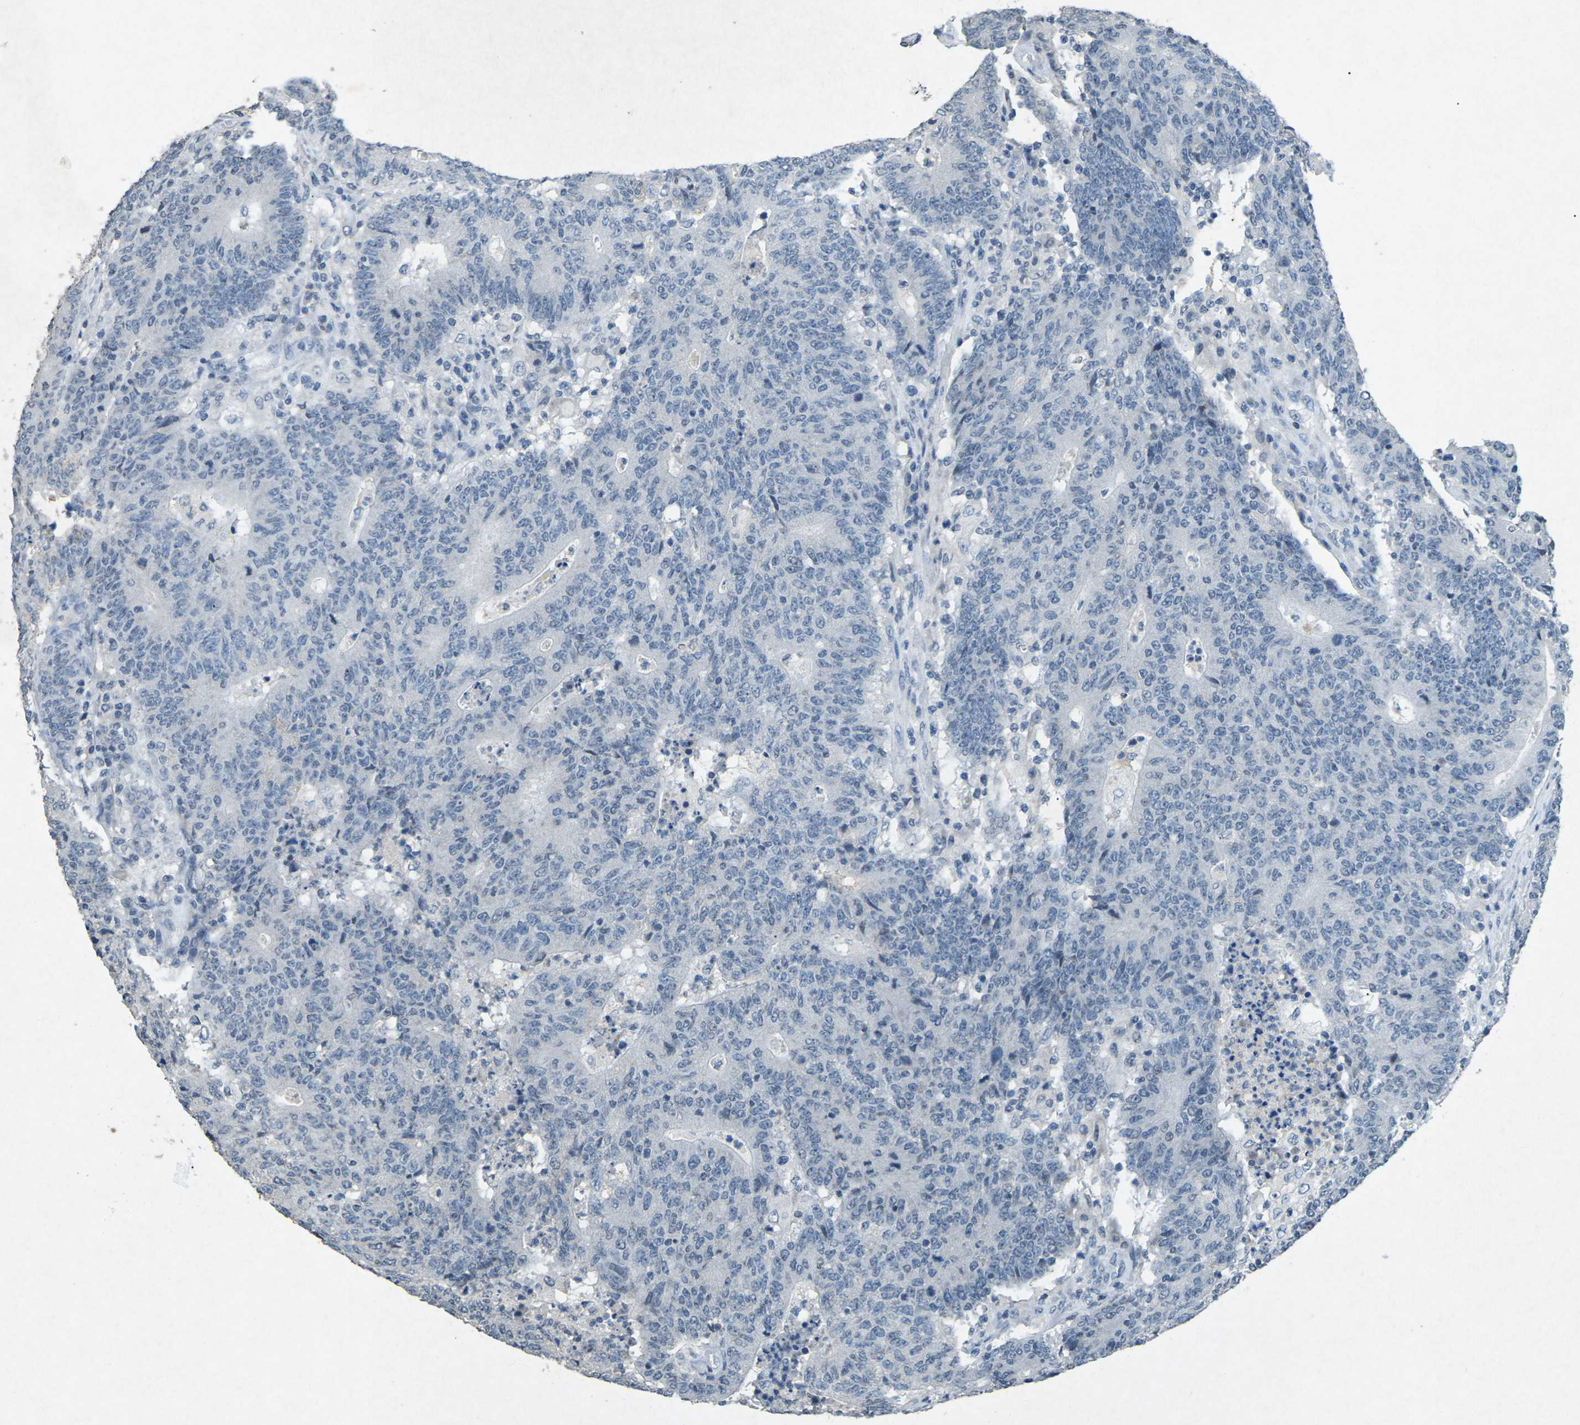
{"staining": {"intensity": "negative", "quantity": "none", "location": "none"}, "tissue": "colorectal cancer", "cell_type": "Tumor cells", "image_type": "cancer", "snomed": [{"axis": "morphology", "description": "Normal tissue, NOS"}, {"axis": "morphology", "description": "Adenocarcinoma, NOS"}, {"axis": "topography", "description": "Colon"}], "caption": "Protein analysis of colorectal adenocarcinoma reveals no significant staining in tumor cells.", "gene": "A1BG", "patient": {"sex": "female", "age": 75}}